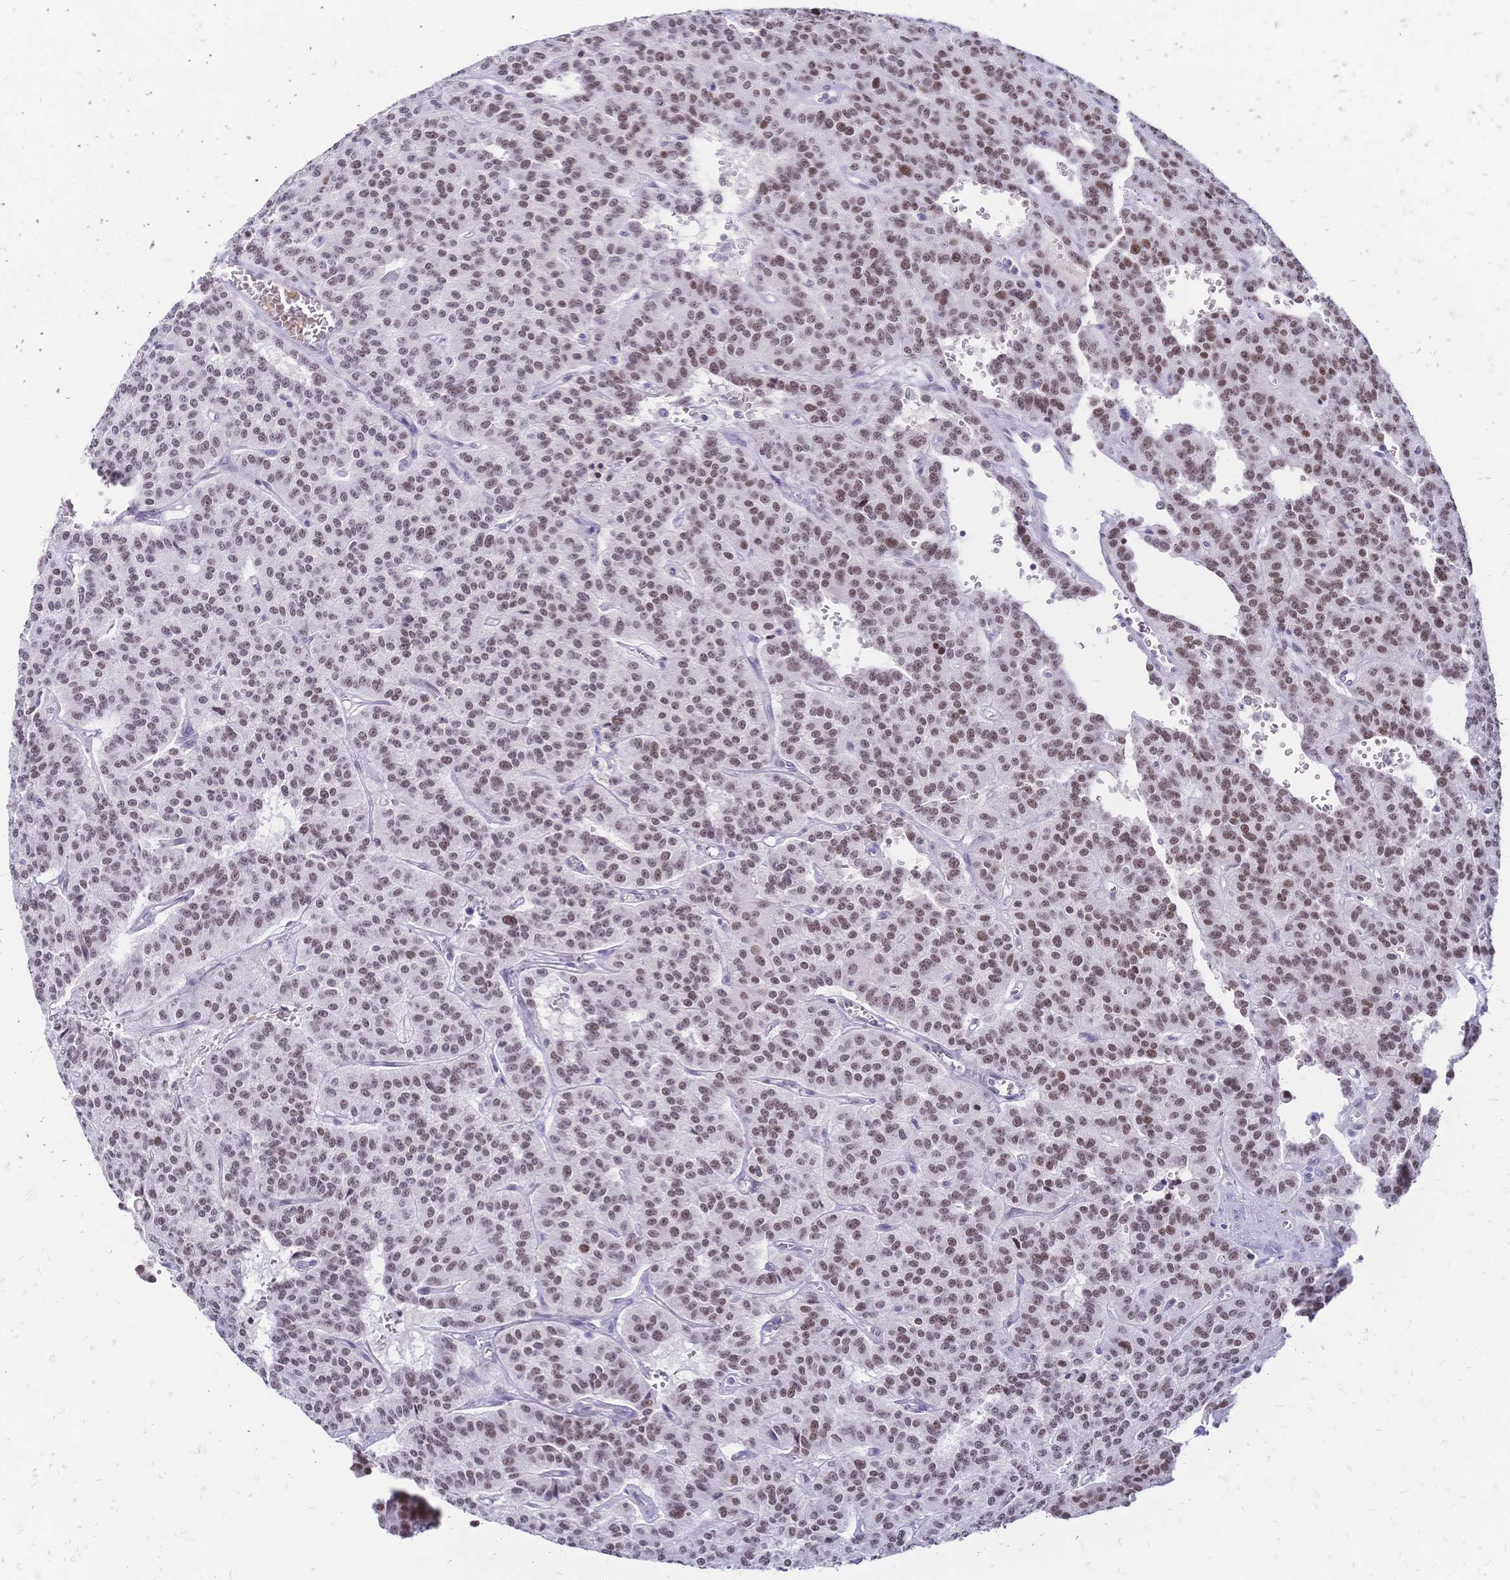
{"staining": {"intensity": "moderate", "quantity": ">75%", "location": "nuclear"}, "tissue": "carcinoid", "cell_type": "Tumor cells", "image_type": "cancer", "snomed": [{"axis": "morphology", "description": "Carcinoid, malignant, NOS"}, {"axis": "topography", "description": "Lung"}], "caption": "The photomicrograph shows staining of malignant carcinoid, revealing moderate nuclear protein expression (brown color) within tumor cells.", "gene": "NFIC", "patient": {"sex": "female", "age": 71}}